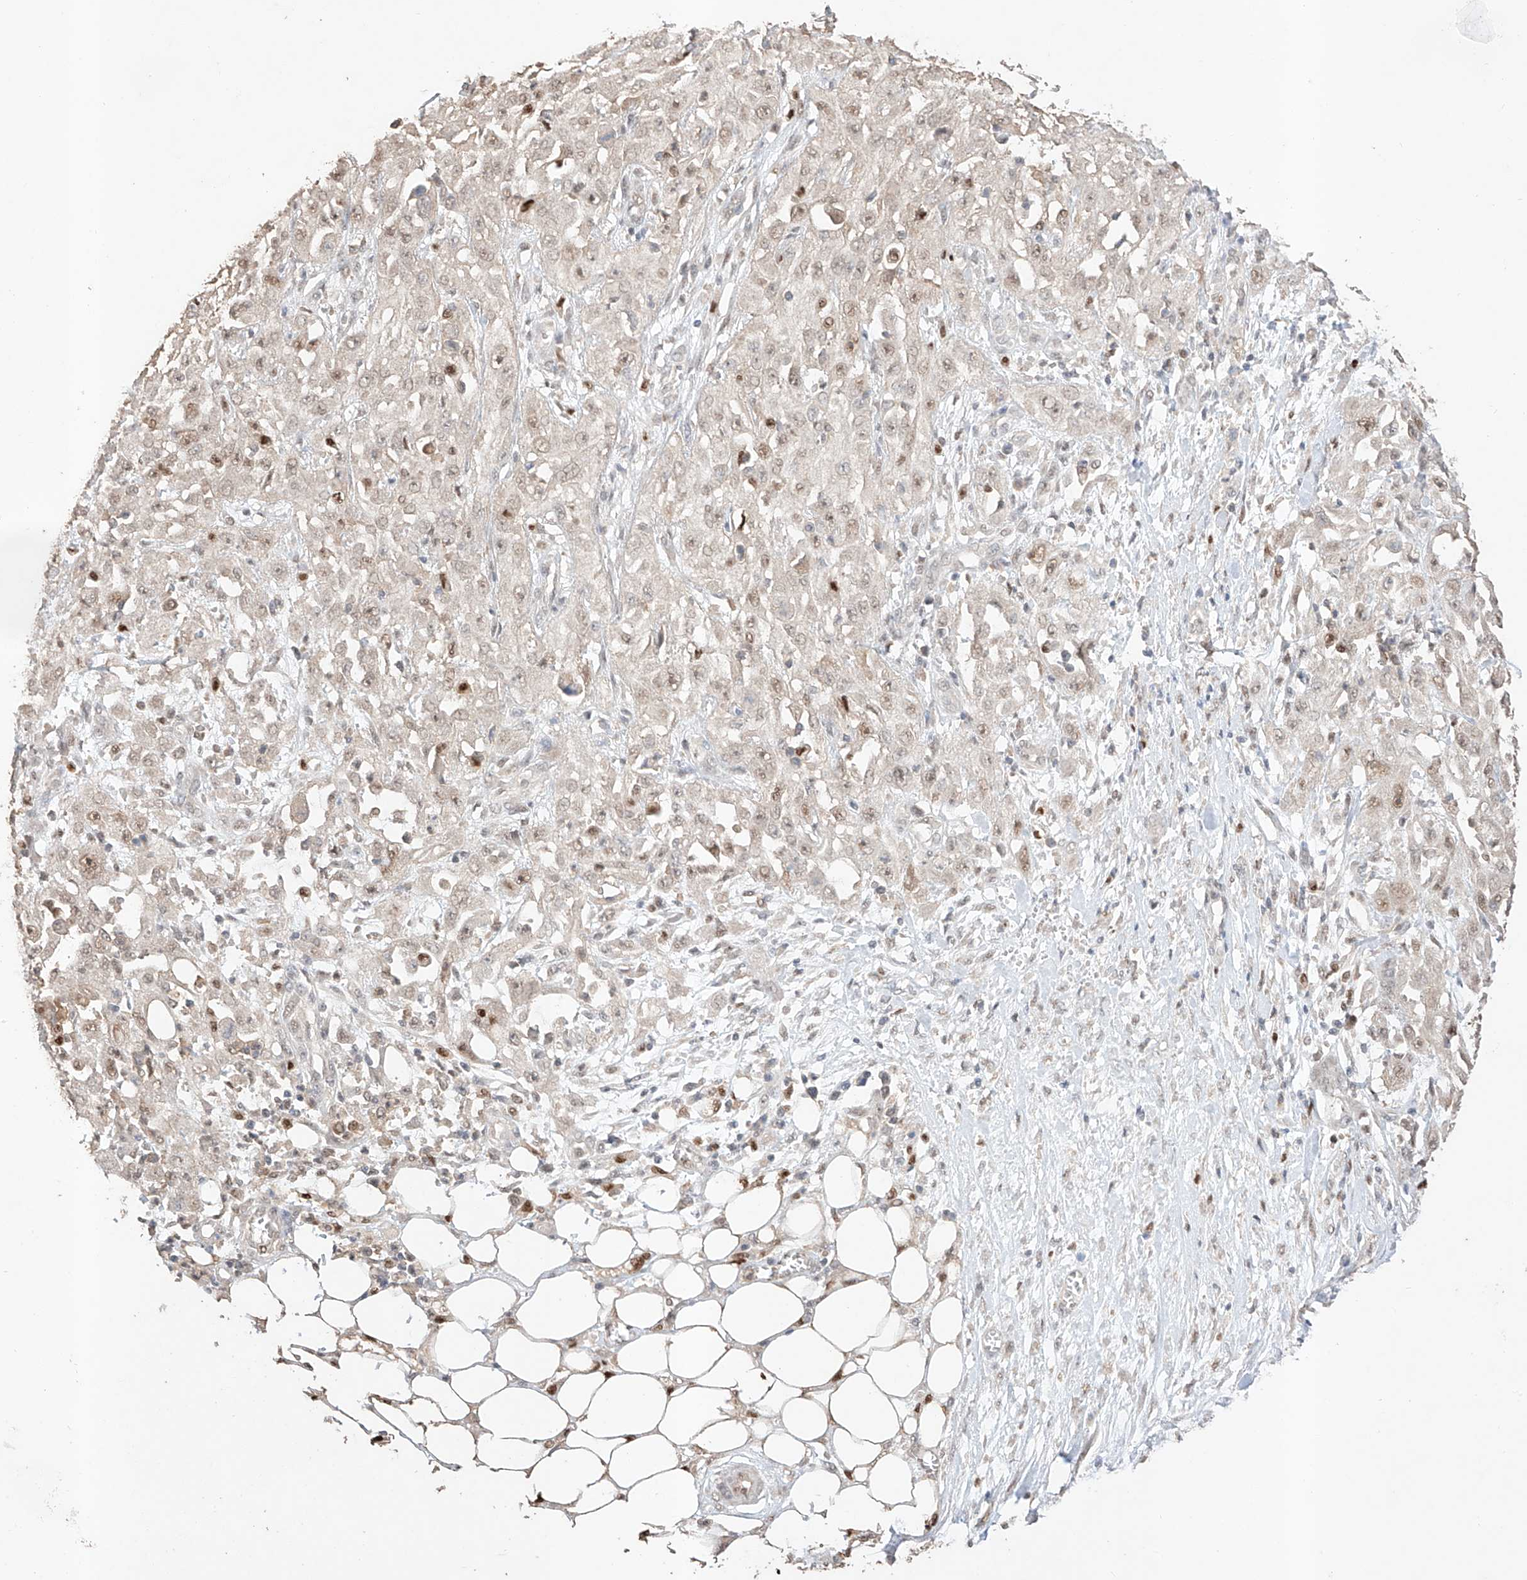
{"staining": {"intensity": "weak", "quantity": ">75%", "location": "nuclear"}, "tissue": "skin cancer", "cell_type": "Tumor cells", "image_type": "cancer", "snomed": [{"axis": "morphology", "description": "Squamous cell carcinoma, NOS"}, {"axis": "morphology", "description": "Squamous cell carcinoma, metastatic, NOS"}, {"axis": "topography", "description": "Skin"}, {"axis": "topography", "description": "Lymph node"}], "caption": "Metastatic squamous cell carcinoma (skin) stained with DAB (3,3'-diaminobenzidine) immunohistochemistry exhibits low levels of weak nuclear positivity in approximately >75% of tumor cells. (IHC, brightfield microscopy, high magnification).", "gene": "APIP", "patient": {"sex": "male", "age": 75}}